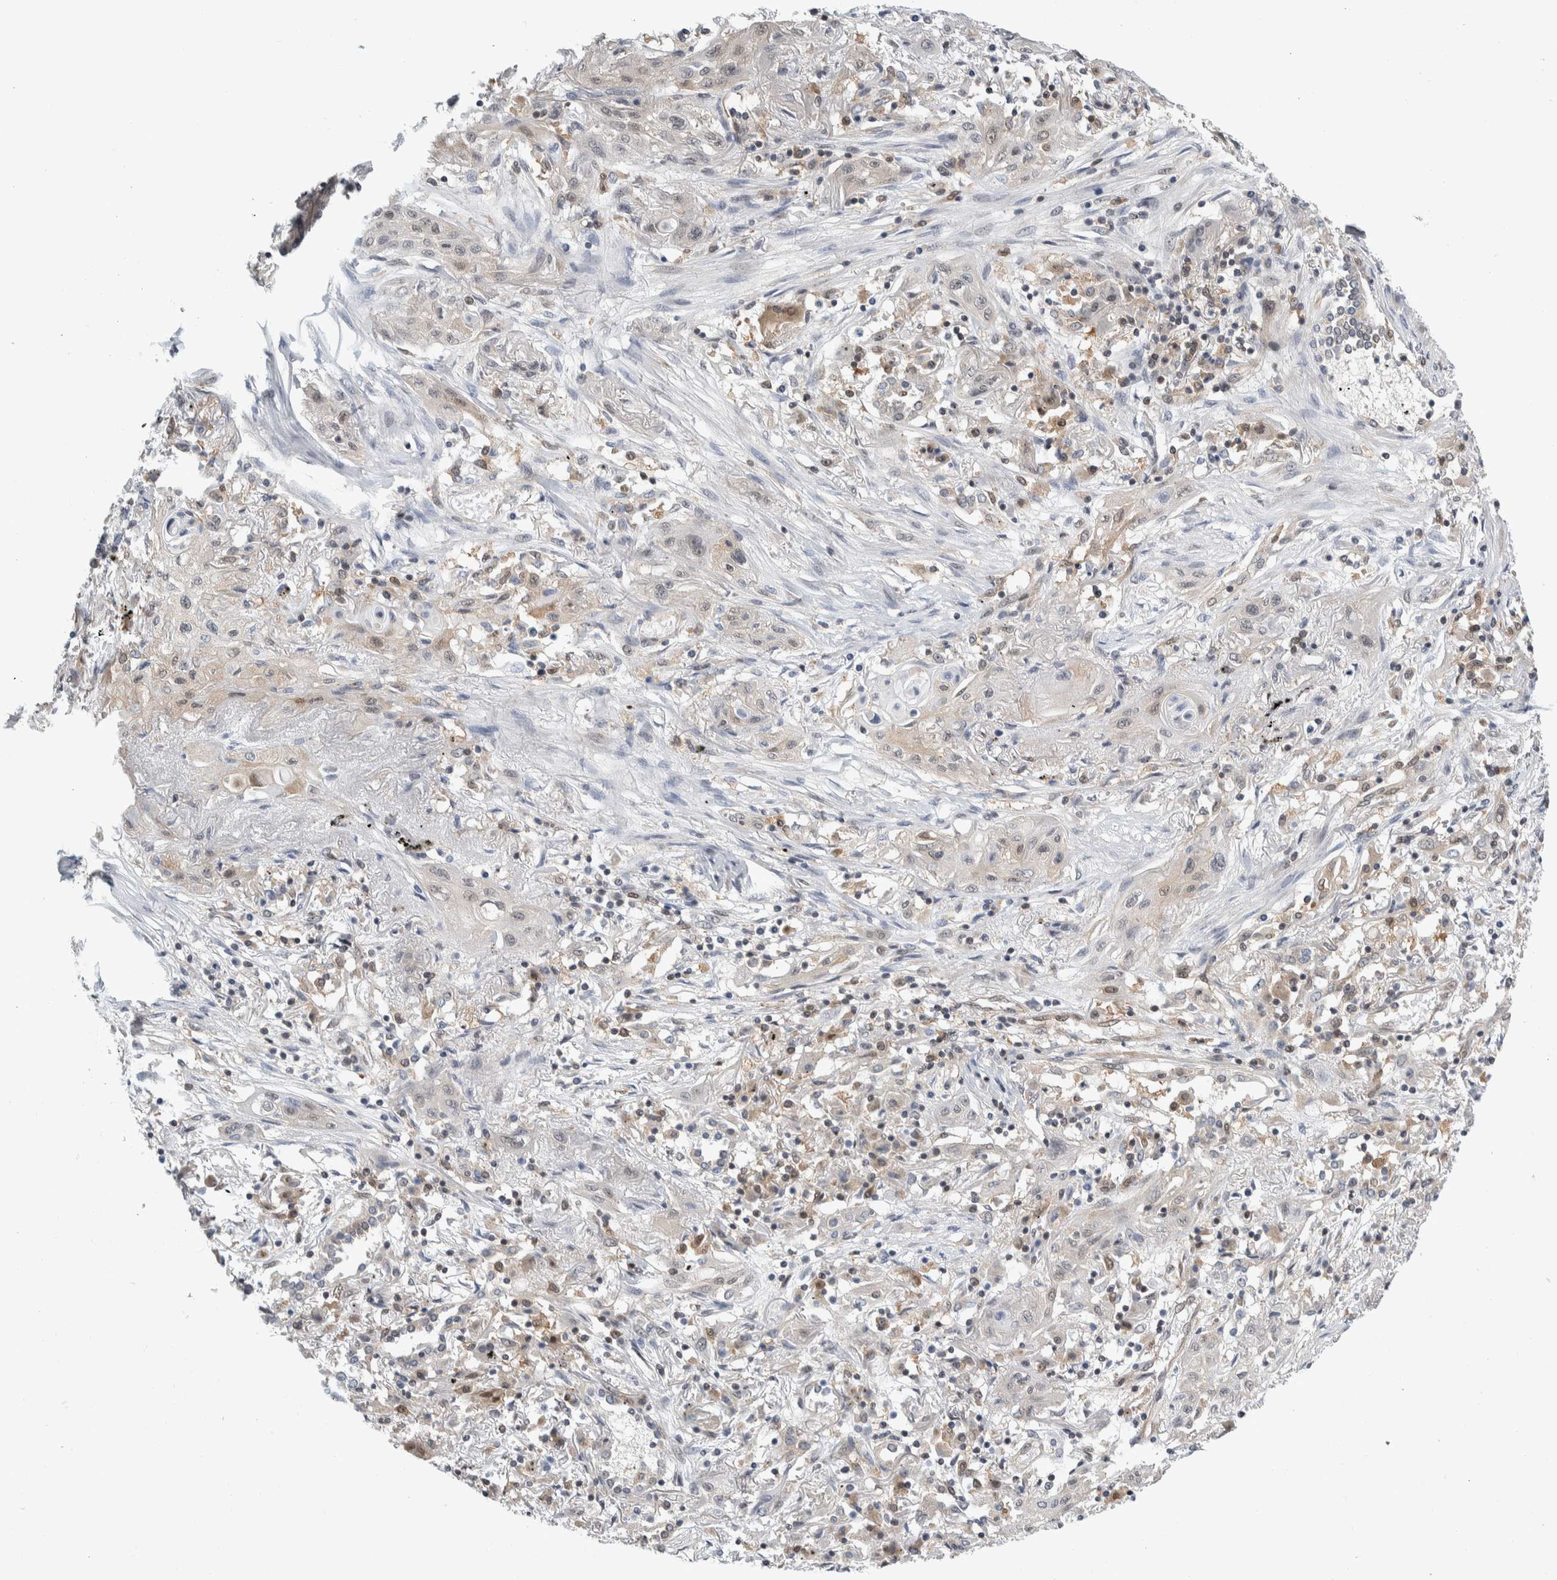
{"staining": {"intensity": "negative", "quantity": "none", "location": "none"}, "tissue": "lung cancer", "cell_type": "Tumor cells", "image_type": "cancer", "snomed": [{"axis": "morphology", "description": "Squamous cell carcinoma, NOS"}, {"axis": "topography", "description": "Lung"}], "caption": "There is no significant positivity in tumor cells of squamous cell carcinoma (lung).", "gene": "CCDC43", "patient": {"sex": "female", "age": 47}}